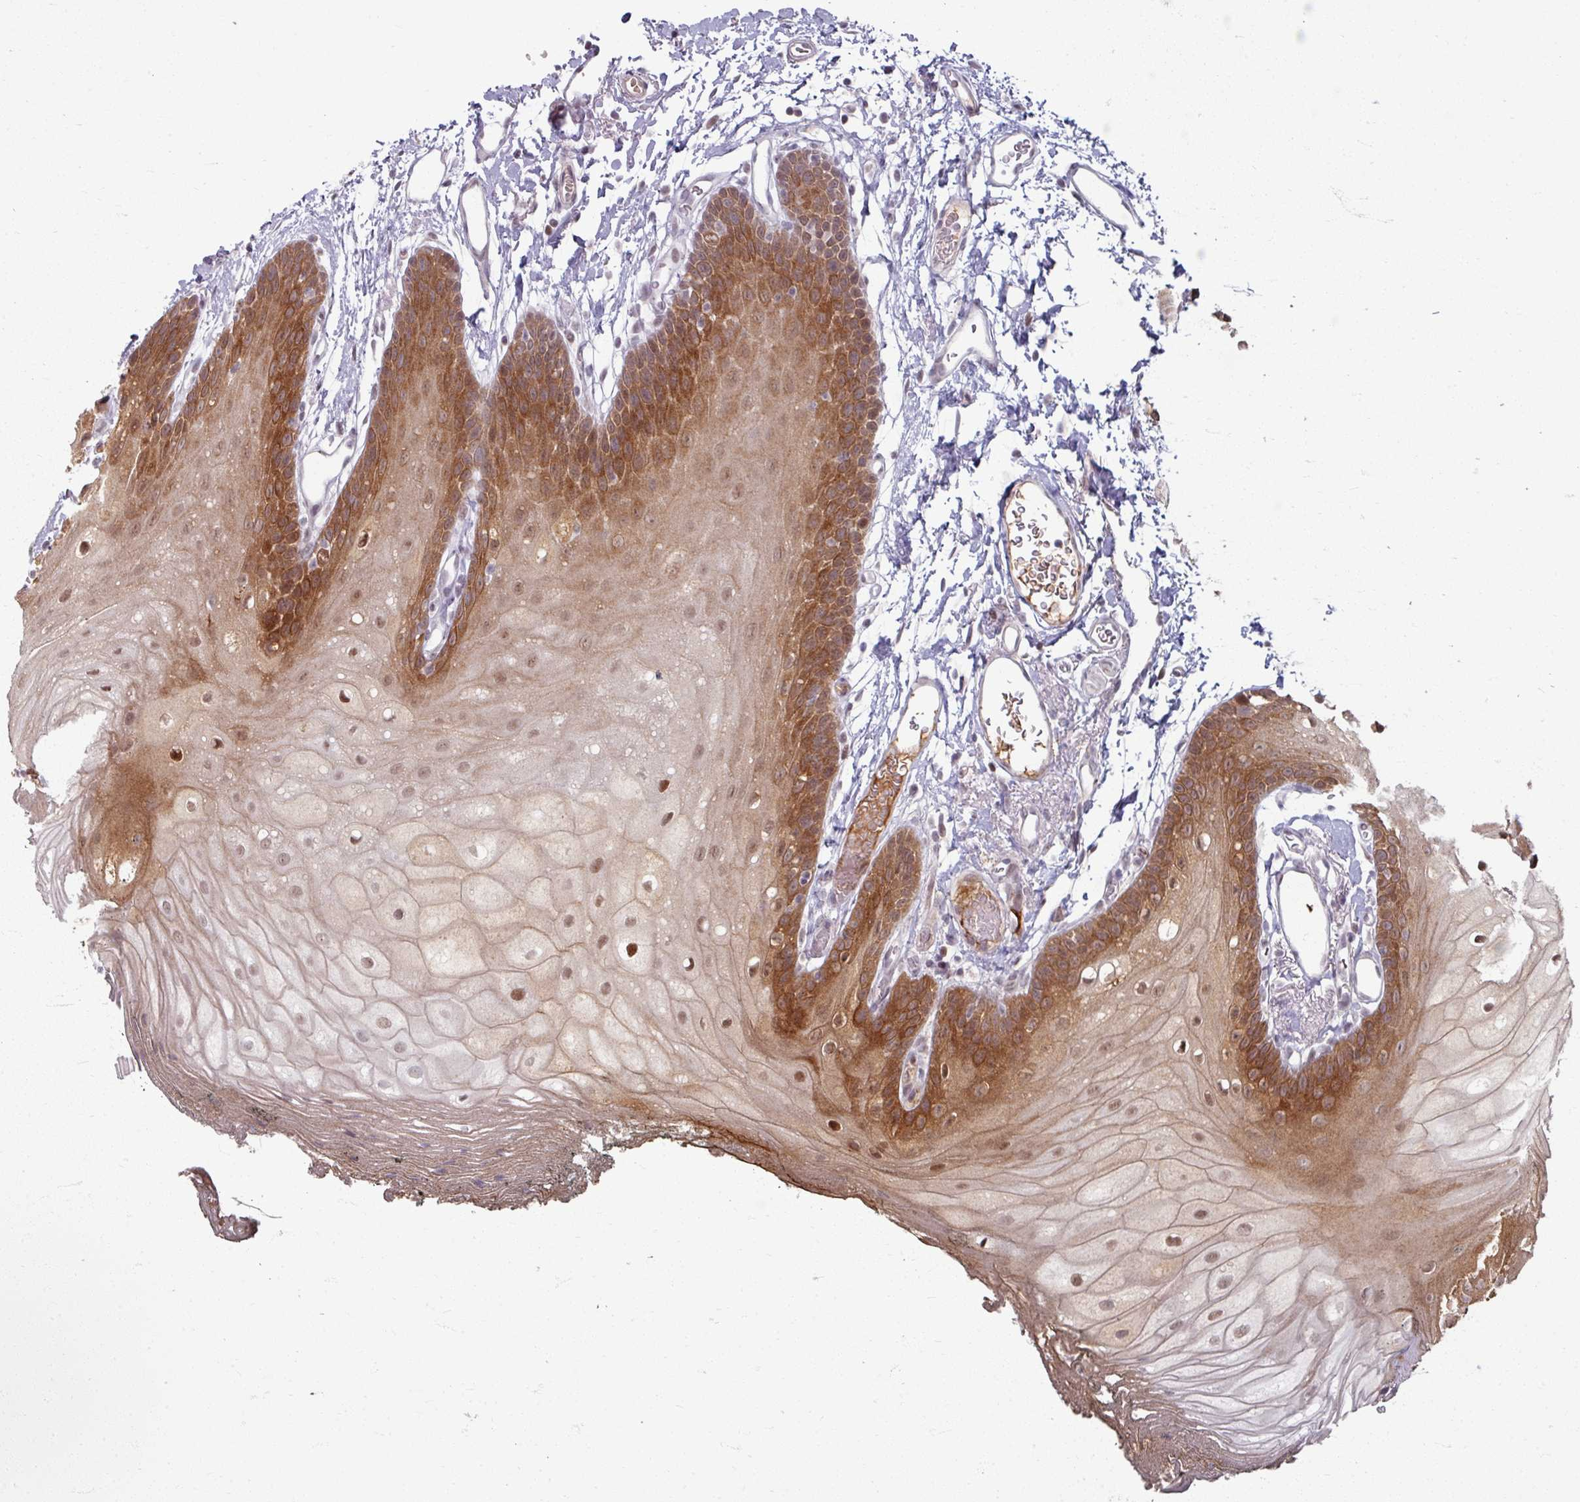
{"staining": {"intensity": "moderate", "quantity": ">75%", "location": "cytoplasmic/membranous,nuclear"}, "tissue": "oral mucosa", "cell_type": "Squamous epithelial cells", "image_type": "normal", "snomed": [{"axis": "morphology", "description": "Normal tissue, NOS"}, {"axis": "morphology", "description": "Squamous cell carcinoma, NOS"}, {"axis": "topography", "description": "Oral tissue"}, {"axis": "topography", "description": "Head-Neck"}], "caption": "Immunohistochemistry (IHC) staining of benign oral mucosa, which demonstrates medium levels of moderate cytoplasmic/membranous,nuclear staining in about >75% of squamous epithelial cells indicating moderate cytoplasmic/membranous,nuclear protein positivity. The staining was performed using DAB (3,3'-diaminobenzidine) (brown) for protein detection and nuclei were counterstained in hematoxylin (blue).", "gene": "KLC3", "patient": {"sex": "female", "age": 81}}